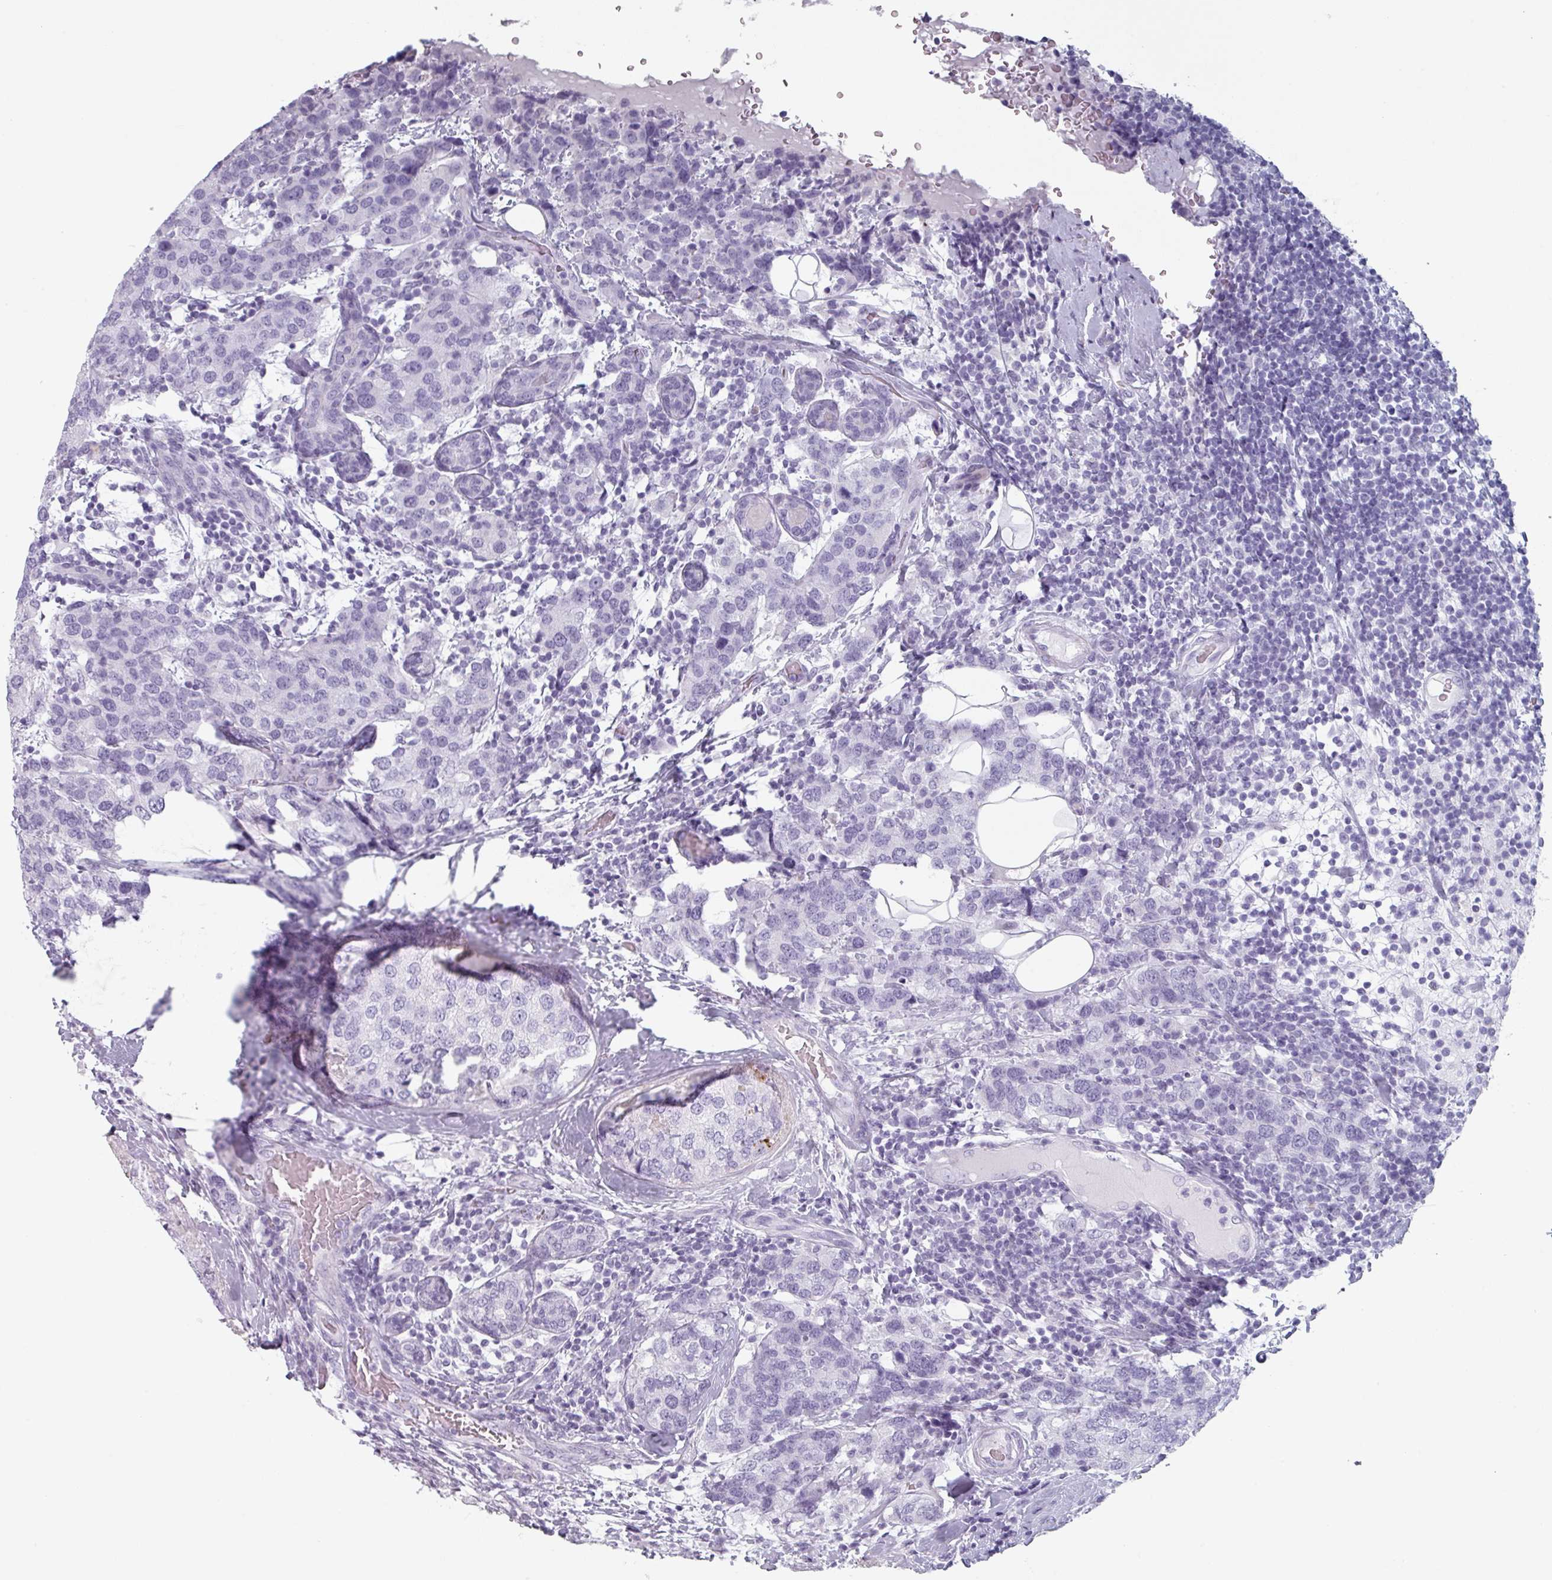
{"staining": {"intensity": "negative", "quantity": "none", "location": "none"}, "tissue": "breast cancer", "cell_type": "Tumor cells", "image_type": "cancer", "snomed": [{"axis": "morphology", "description": "Lobular carcinoma"}, {"axis": "topography", "description": "Breast"}], "caption": "Immunohistochemistry (IHC) of lobular carcinoma (breast) exhibits no expression in tumor cells.", "gene": "SLC35G2", "patient": {"sex": "female", "age": 59}}